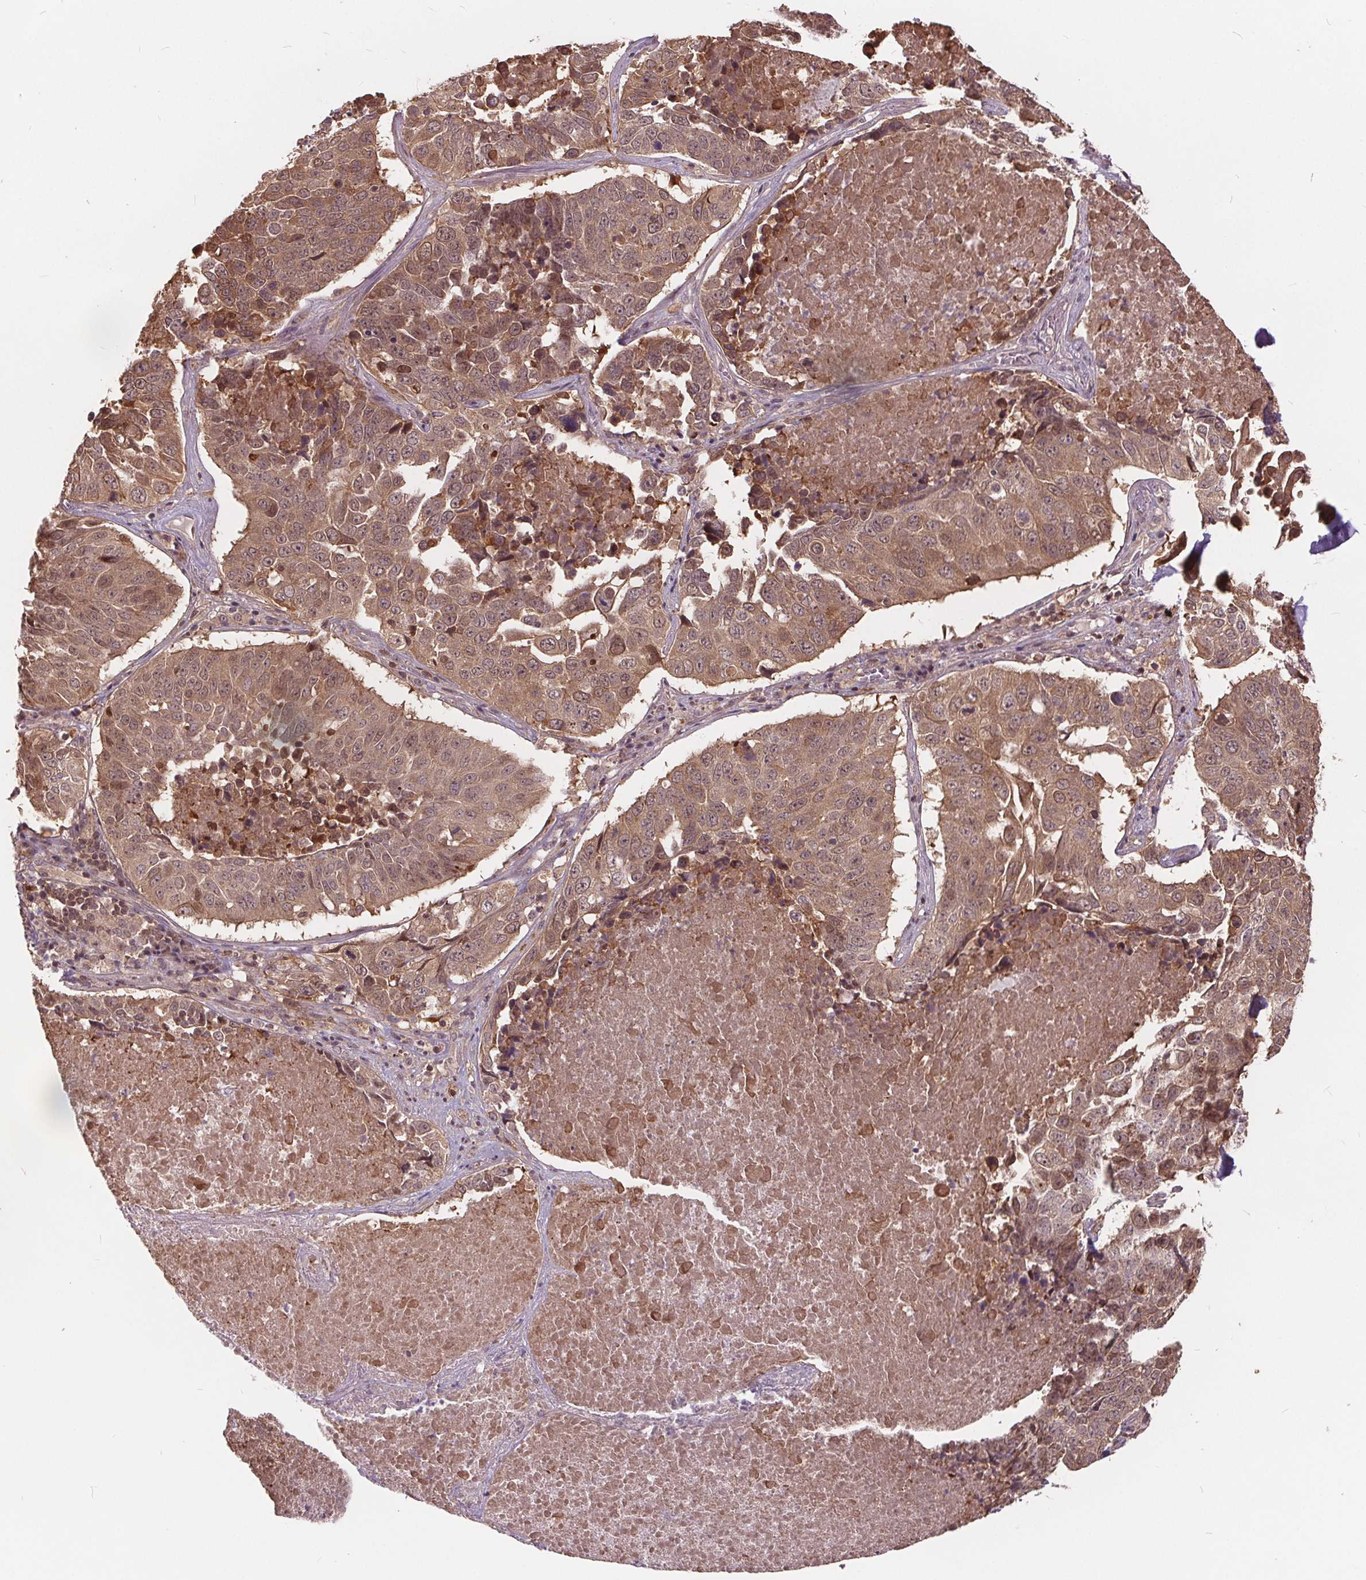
{"staining": {"intensity": "moderate", "quantity": ">75%", "location": "cytoplasmic/membranous,nuclear"}, "tissue": "lung cancer", "cell_type": "Tumor cells", "image_type": "cancer", "snomed": [{"axis": "morphology", "description": "Normal tissue, NOS"}, {"axis": "morphology", "description": "Squamous cell carcinoma, NOS"}, {"axis": "topography", "description": "Bronchus"}, {"axis": "topography", "description": "Lung"}], "caption": "Lung cancer was stained to show a protein in brown. There is medium levels of moderate cytoplasmic/membranous and nuclear staining in approximately >75% of tumor cells.", "gene": "HIF1AN", "patient": {"sex": "male", "age": 64}}